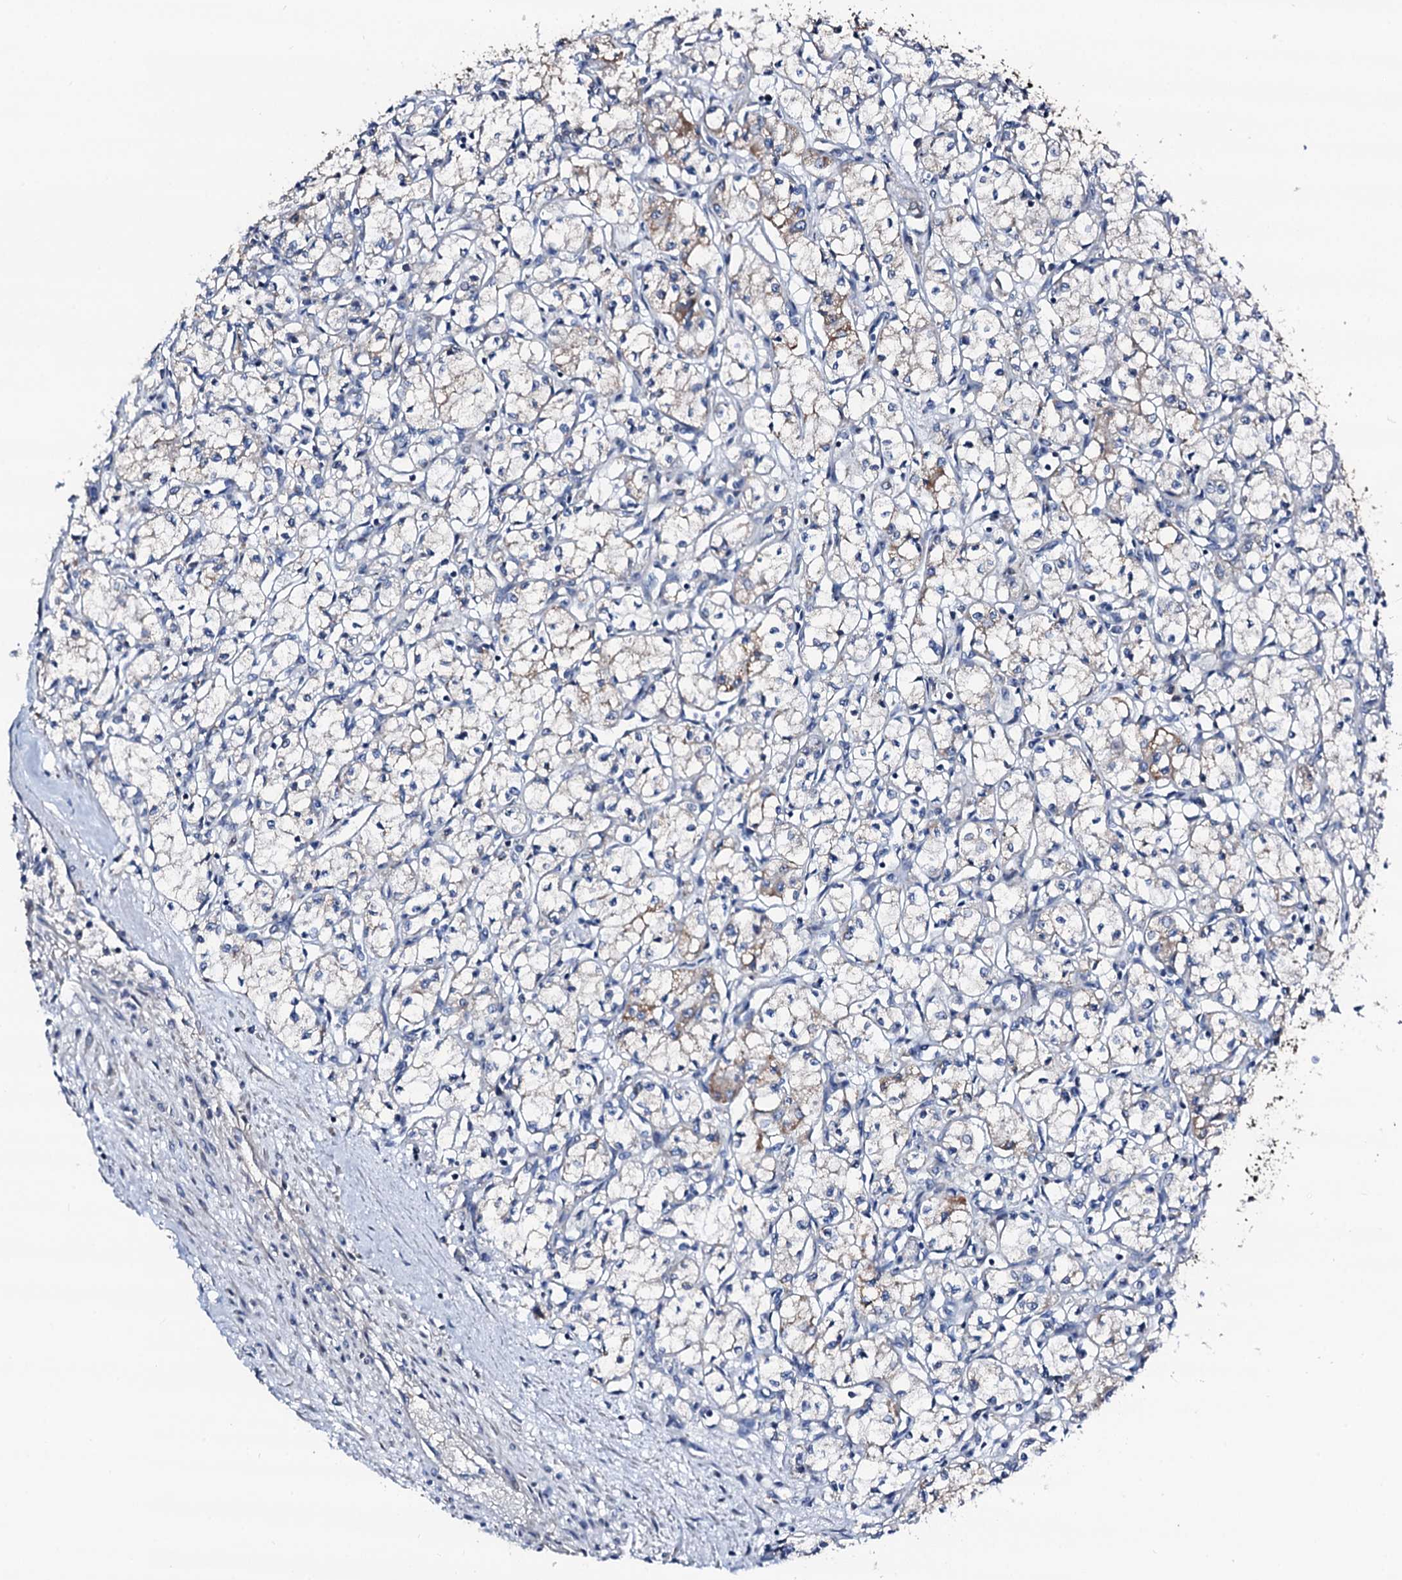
{"staining": {"intensity": "weak", "quantity": "<25%", "location": "cytoplasmic/membranous"}, "tissue": "renal cancer", "cell_type": "Tumor cells", "image_type": "cancer", "snomed": [{"axis": "morphology", "description": "Adenocarcinoma, NOS"}, {"axis": "topography", "description": "Kidney"}], "caption": "There is no significant staining in tumor cells of renal cancer (adenocarcinoma).", "gene": "TRAFD1", "patient": {"sex": "male", "age": 59}}